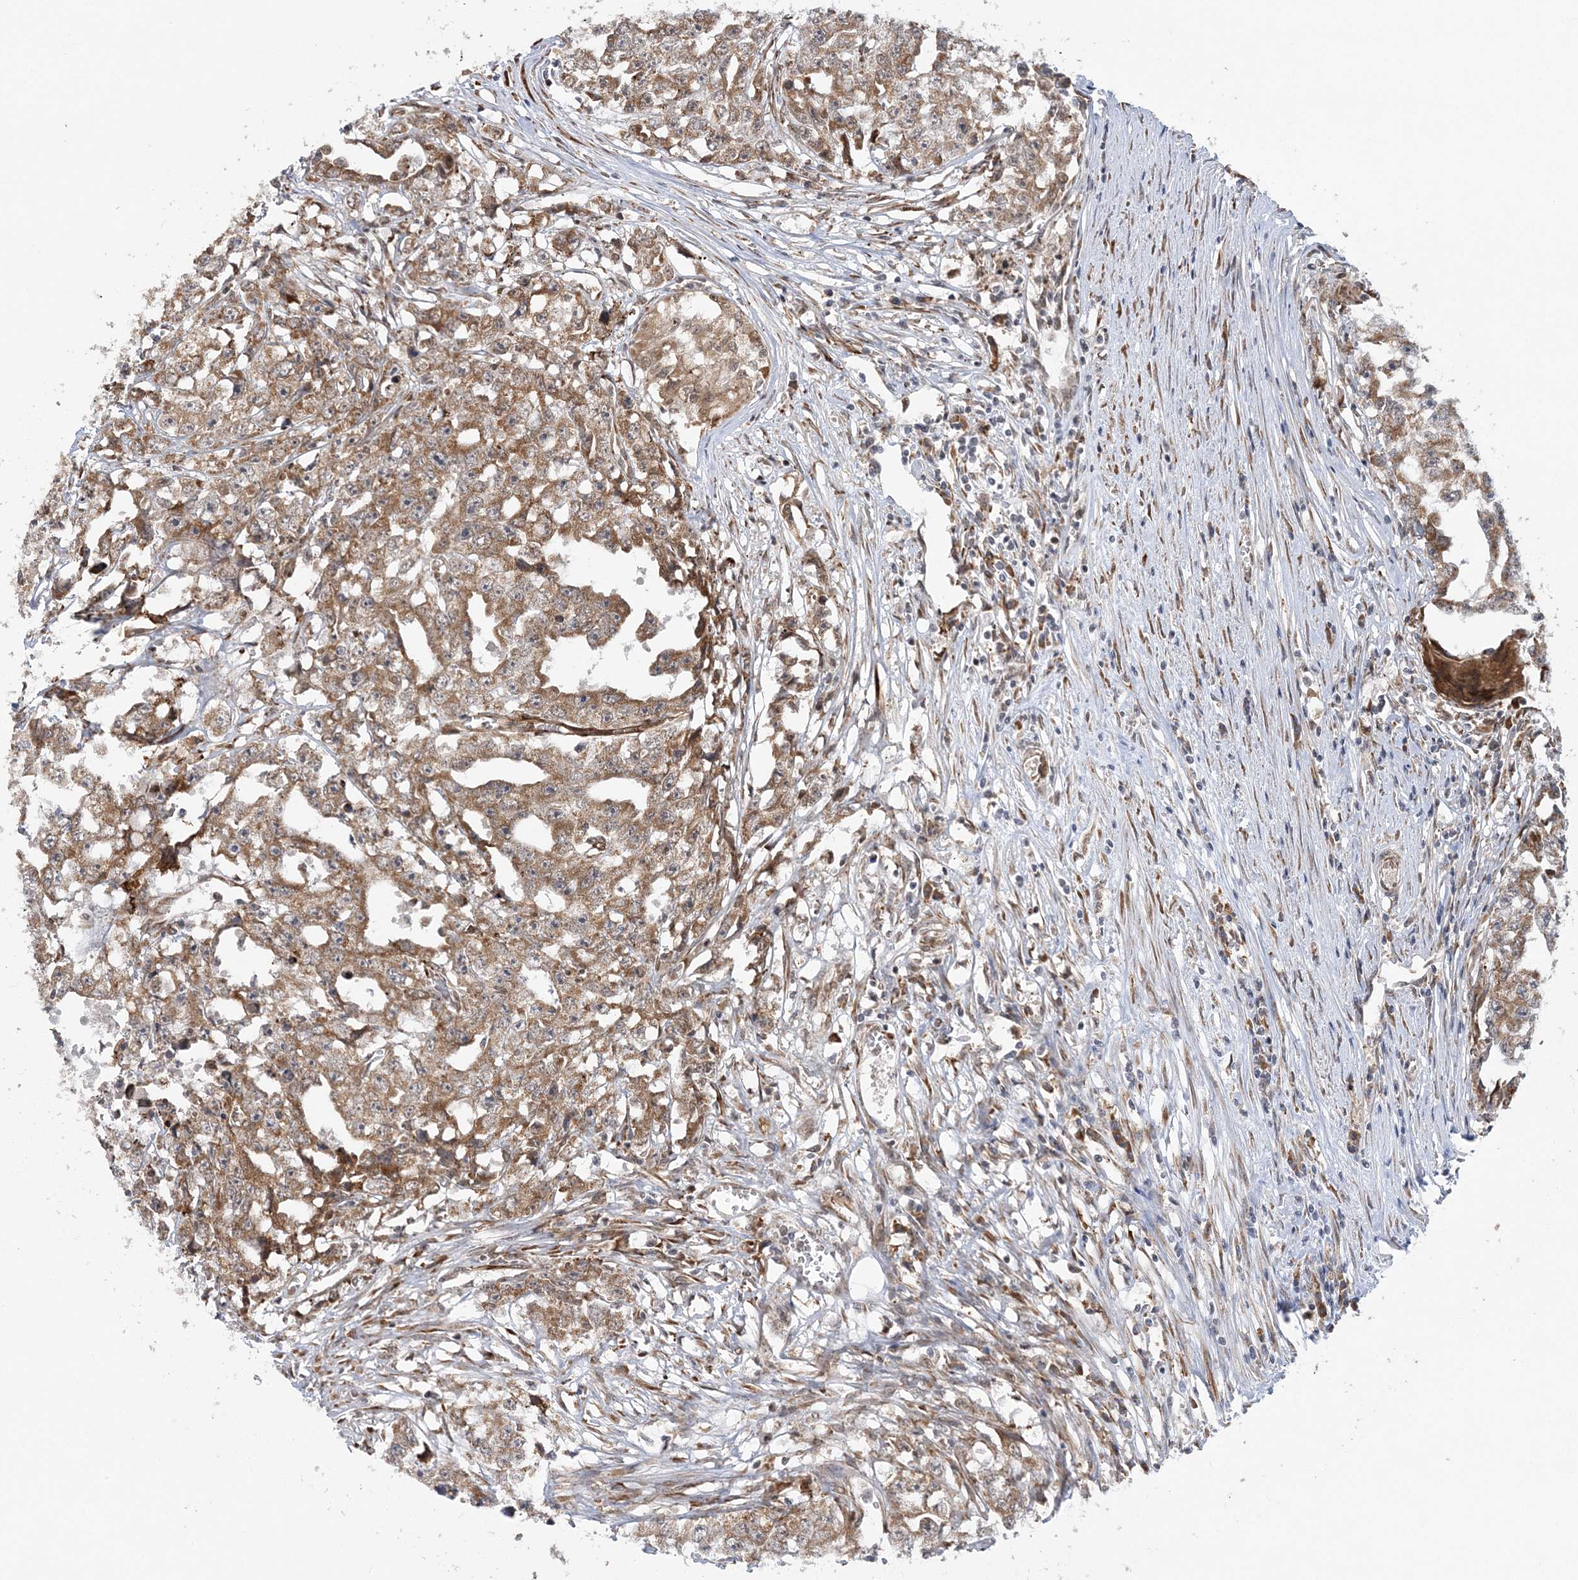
{"staining": {"intensity": "moderate", "quantity": ">75%", "location": "cytoplasmic/membranous"}, "tissue": "testis cancer", "cell_type": "Tumor cells", "image_type": "cancer", "snomed": [{"axis": "morphology", "description": "Seminoma, NOS"}, {"axis": "morphology", "description": "Carcinoma, Embryonal, NOS"}, {"axis": "topography", "description": "Testis"}], "caption": "Immunohistochemistry (IHC) photomicrograph of seminoma (testis) stained for a protein (brown), which shows medium levels of moderate cytoplasmic/membranous staining in approximately >75% of tumor cells.", "gene": "MRPL47", "patient": {"sex": "male", "age": 43}}